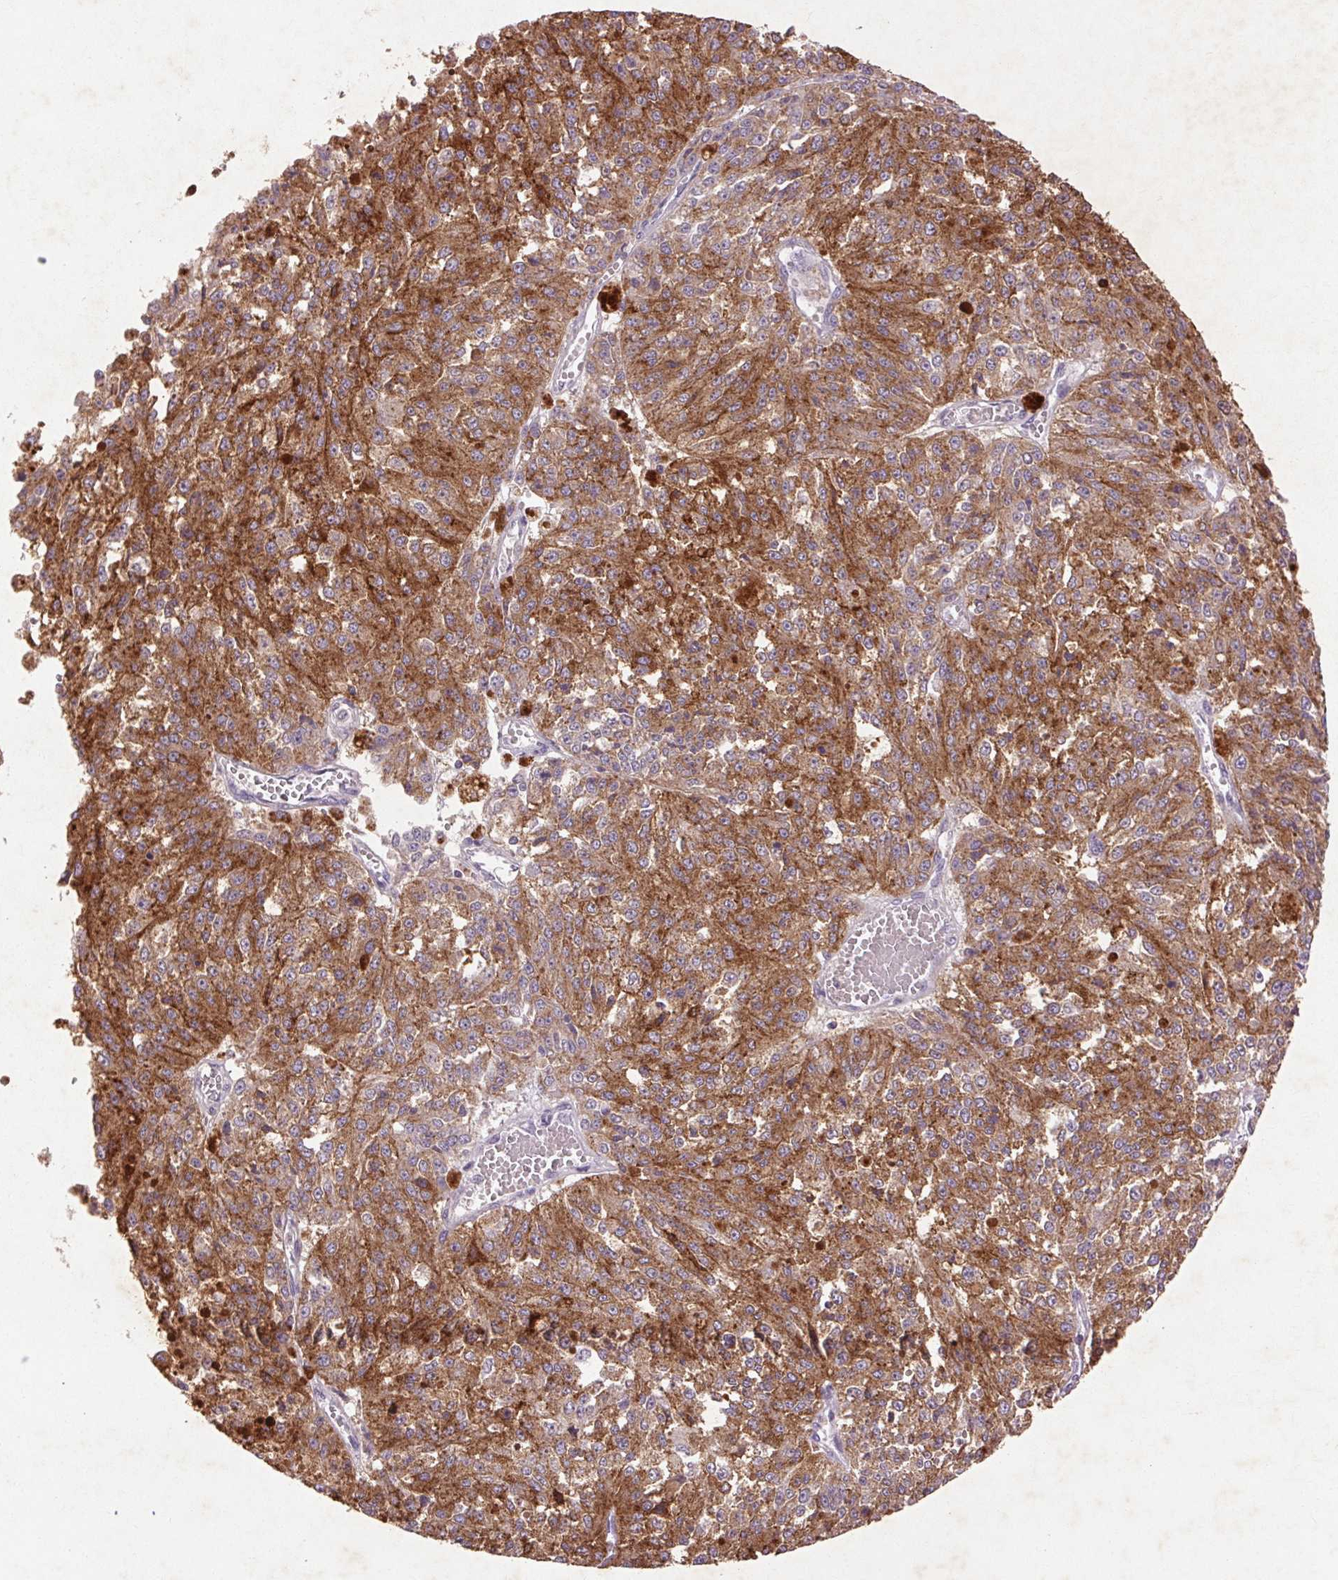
{"staining": {"intensity": "moderate", "quantity": ">75%", "location": "cytoplasmic/membranous"}, "tissue": "melanoma", "cell_type": "Tumor cells", "image_type": "cancer", "snomed": [{"axis": "morphology", "description": "Malignant melanoma, Metastatic site"}, {"axis": "topography", "description": "Lymph node"}], "caption": "This histopathology image shows IHC staining of melanoma, with medium moderate cytoplasmic/membranous expression in approximately >75% of tumor cells.", "gene": "FNDC7", "patient": {"sex": "female", "age": 64}}